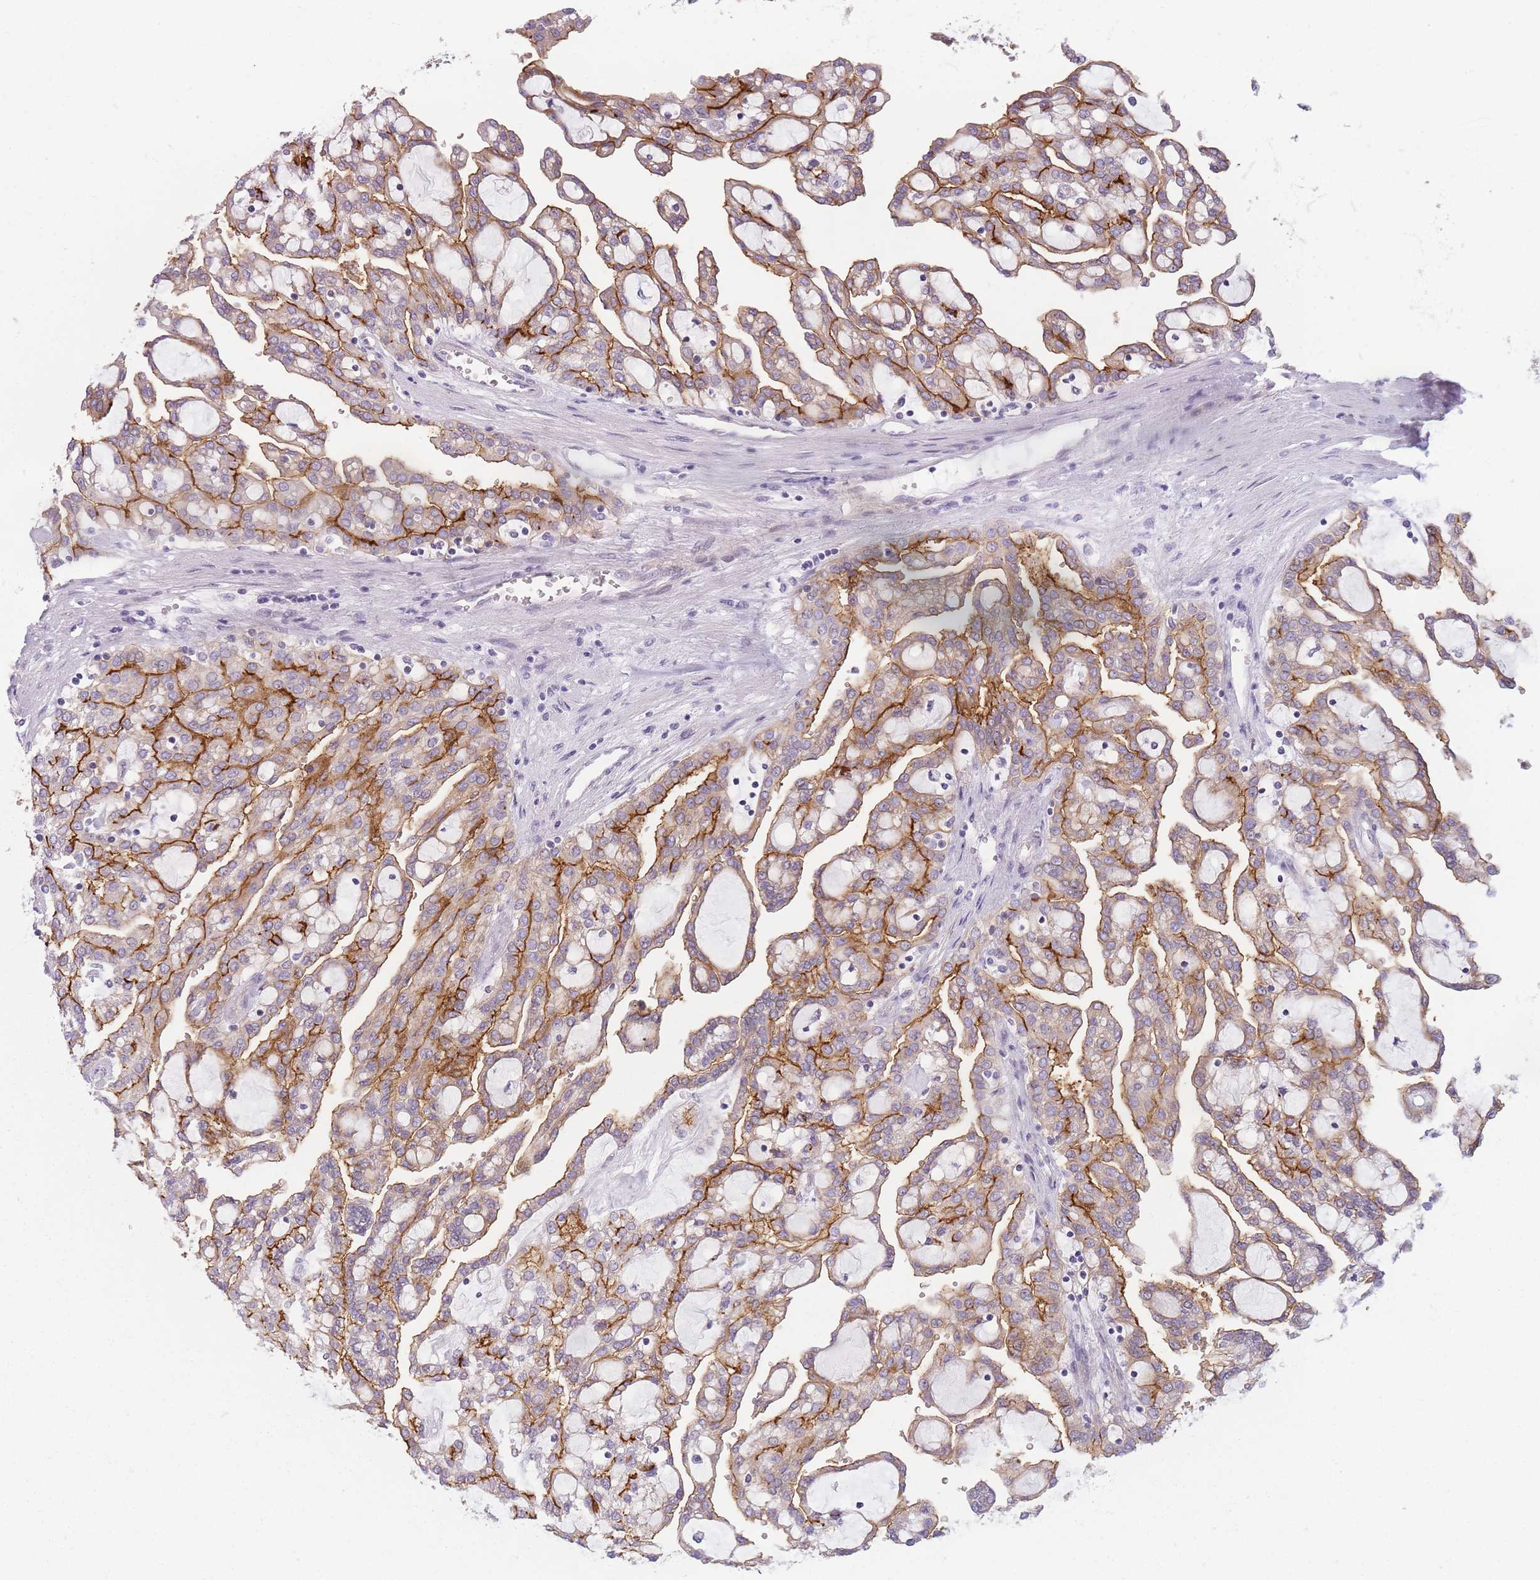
{"staining": {"intensity": "moderate", "quantity": ">75%", "location": "cytoplasmic/membranous"}, "tissue": "renal cancer", "cell_type": "Tumor cells", "image_type": "cancer", "snomed": [{"axis": "morphology", "description": "Adenocarcinoma, NOS"}, {"axis": "topography", "description": "Kidney"}], "caption": "Renal cancer (adenocarcinoma) was stained to show a protein in brown. There is medium levels of moderate cytoplasmic/membranous staining in about >75% of tumor cells.", "gene": "GGT1", "patient": {"sex": "male", "age": 63}}